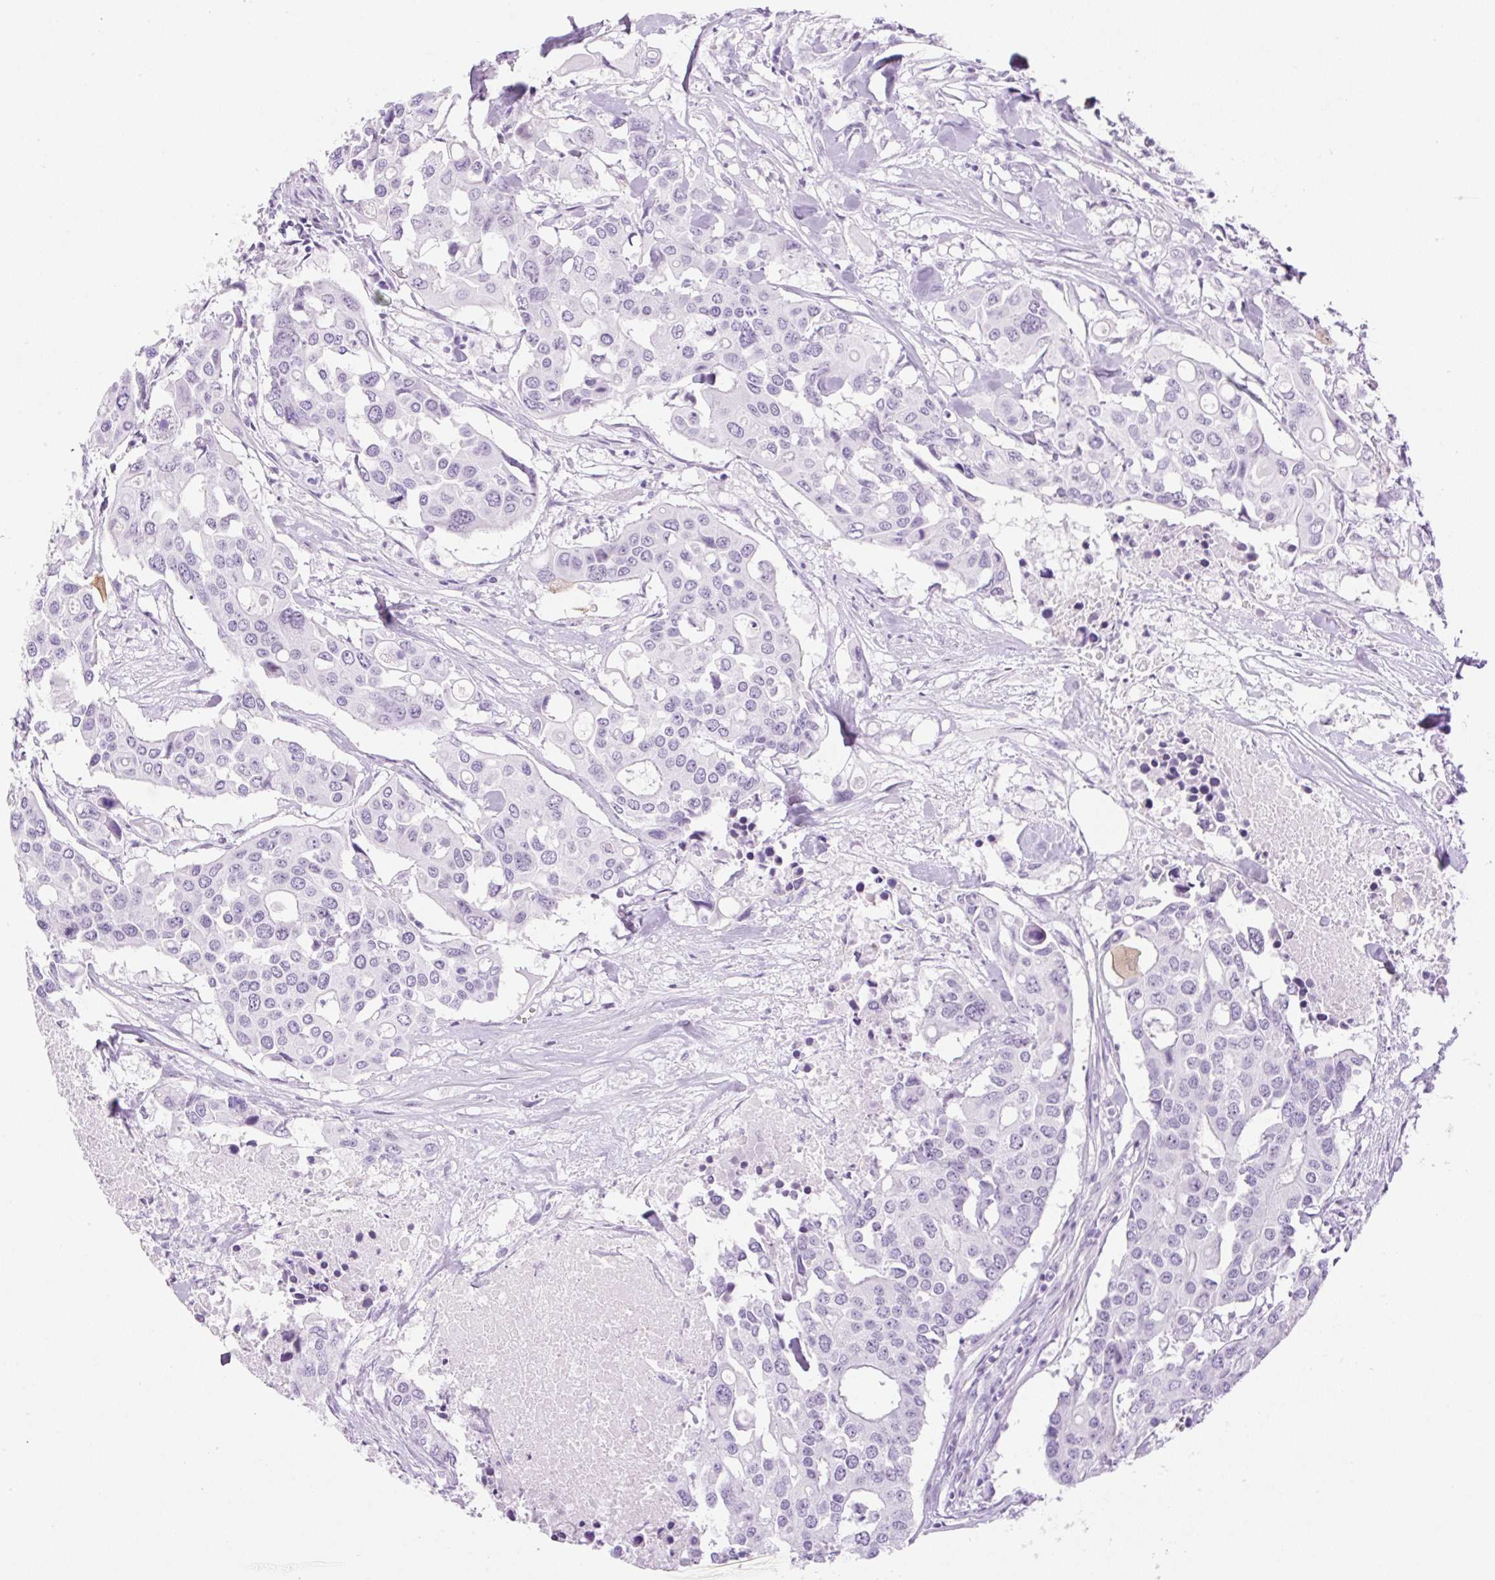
{"staining": {"intensity": "negative", "quantity": "none", "location": "none"}, "tissue": "colorectal cancer", "cell_type": "Tumor cells", "image_type": "cancer", "snomed": [{"axis": "morphology", "description": "Adenocarcinoma, NOS"}, {"axis": "topography", "description": "Colon"}], "caption": "There is no significant positivity in tumor cells of colorectal cancer.", "gene": "SPRR4", "patient": {"sex": "male", "age": 77}}